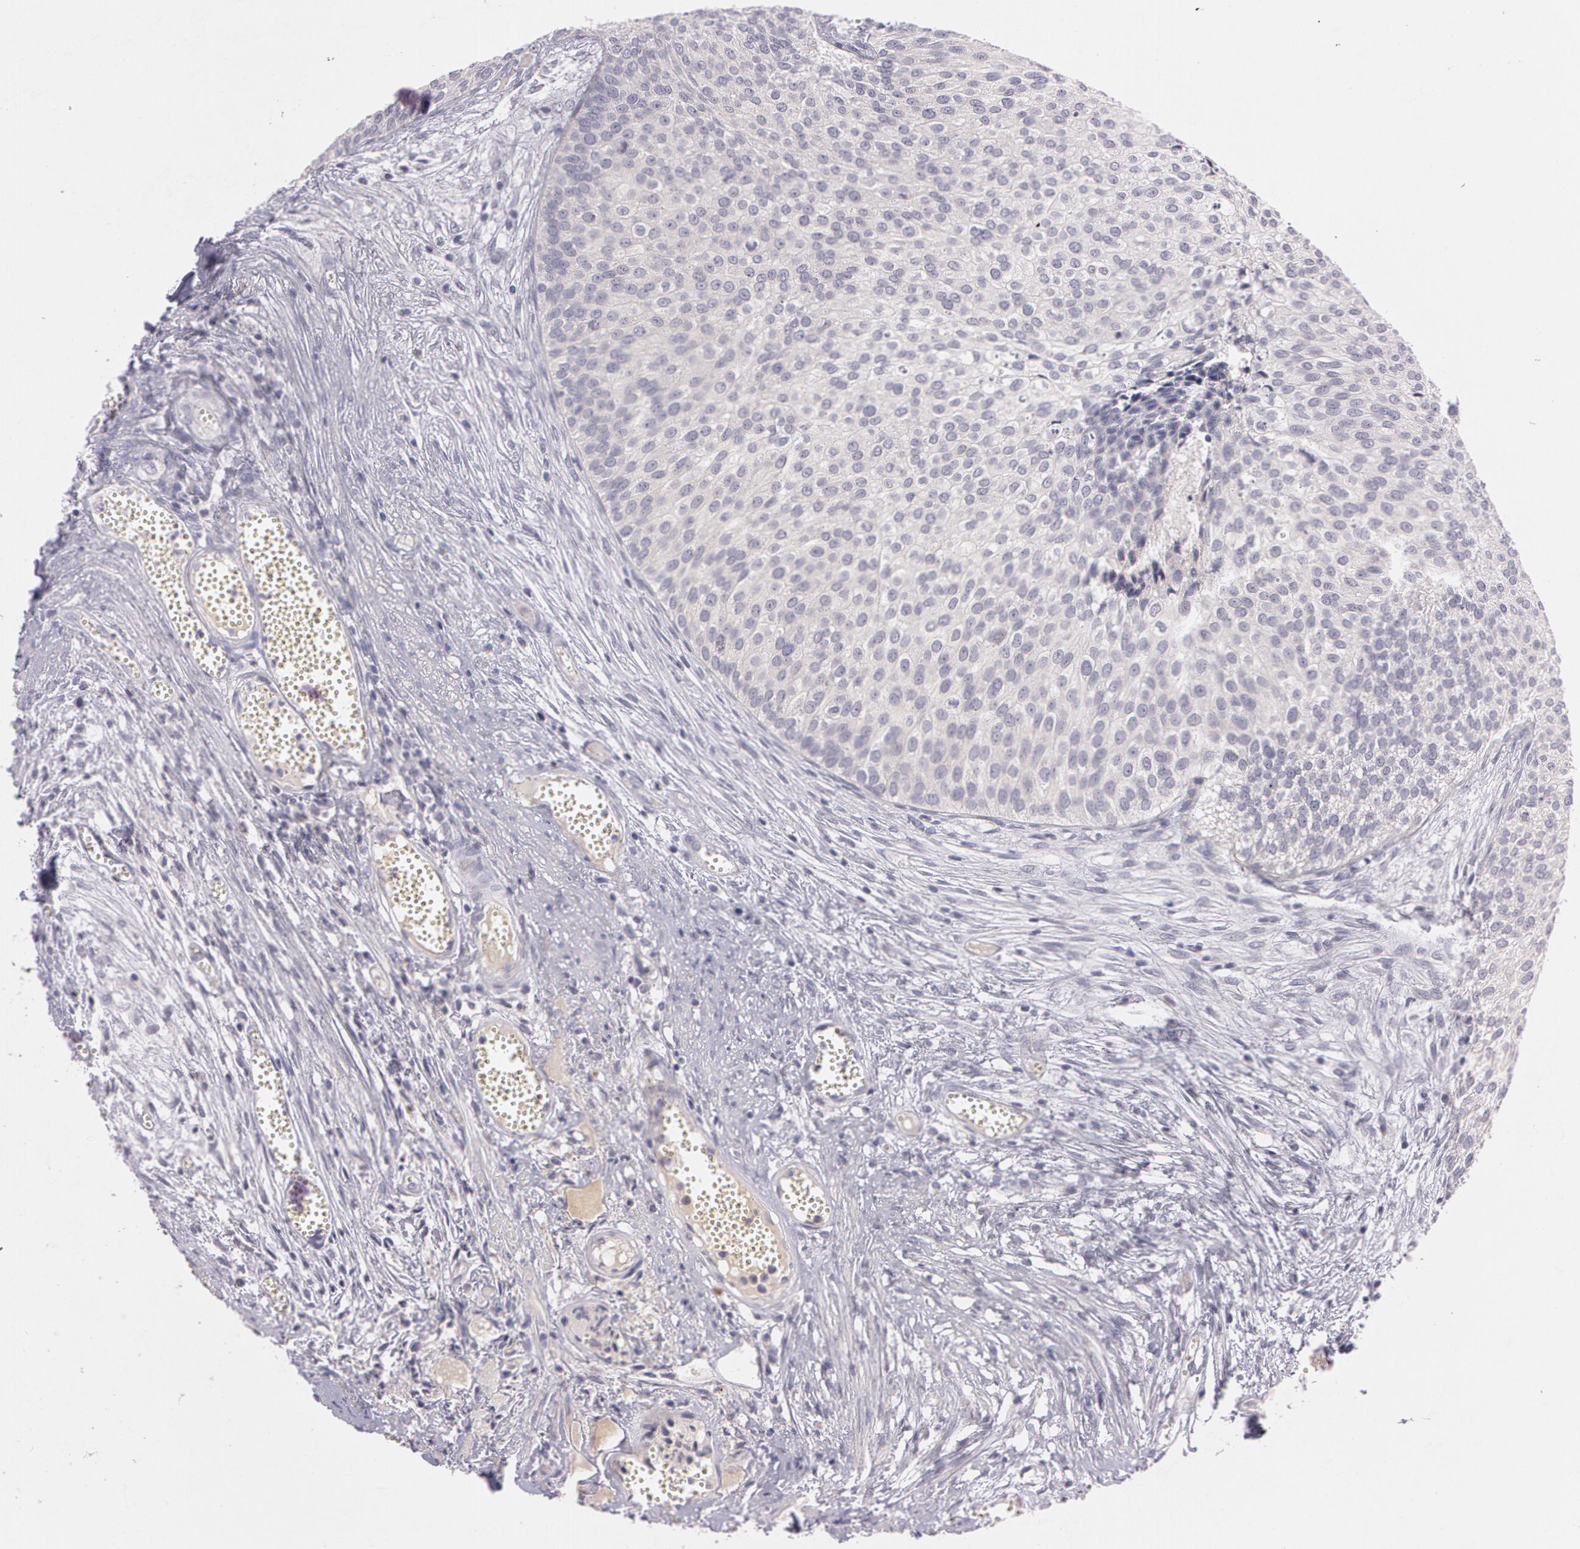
{"staining": {"intensity": "negative", "quantity": "none", "location": "none"}, "tissue": "urothelial cancer", "cell_type": "Tumor cells", "image_type": "cancer", "snomed": [{"axis": "morphology", "description": "Urothelial carcinoma, Low grade"}, {"axis": "topography", "description": "Urinary bladder"}], "caption": "Immunohistochemistry photomicrograph of low-grade urothelial carcinoma stained for a protein (brown), which displays no staining in tumor cells. (DAB IHC visualized using brightfield microscopy, high magnification).", "gene": "MXRA5", "patient": {"sex": "male", "age": 84}}